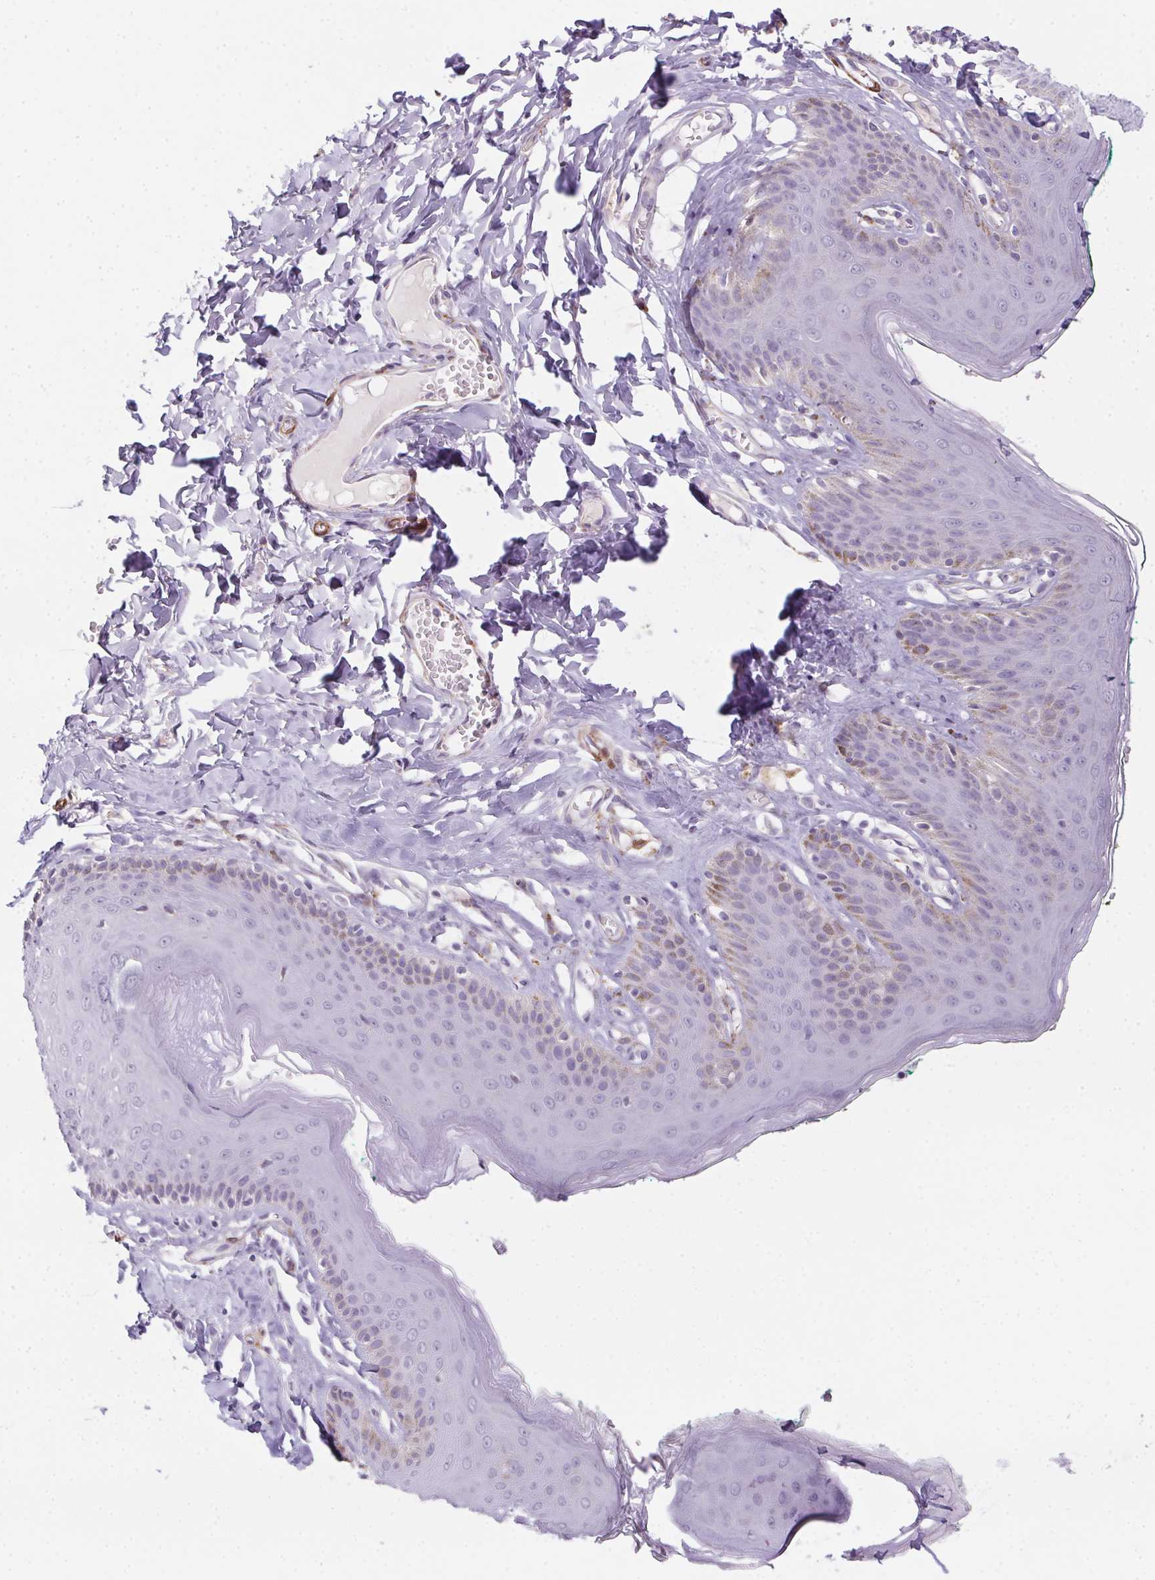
{"staining": {"intensity": "negative", "quantity": "none", "location": "none"}, "tissue": "skin", "cell_type": "Epidermal cells", "image_type": "normal", "snomed": [{"axis": "morphology", "description": "Normal tissue, NOS"}, {"axis": "topography", "description": "Vulva"}, {"axis": "topography", "description": "Peripheral nerve tissue"}], "caption": "Skin stained for a protein using IHC exhibits no positivity epidermal cells.", "gene": "HRC", "patient": {"sex": "female", "age": 66}}